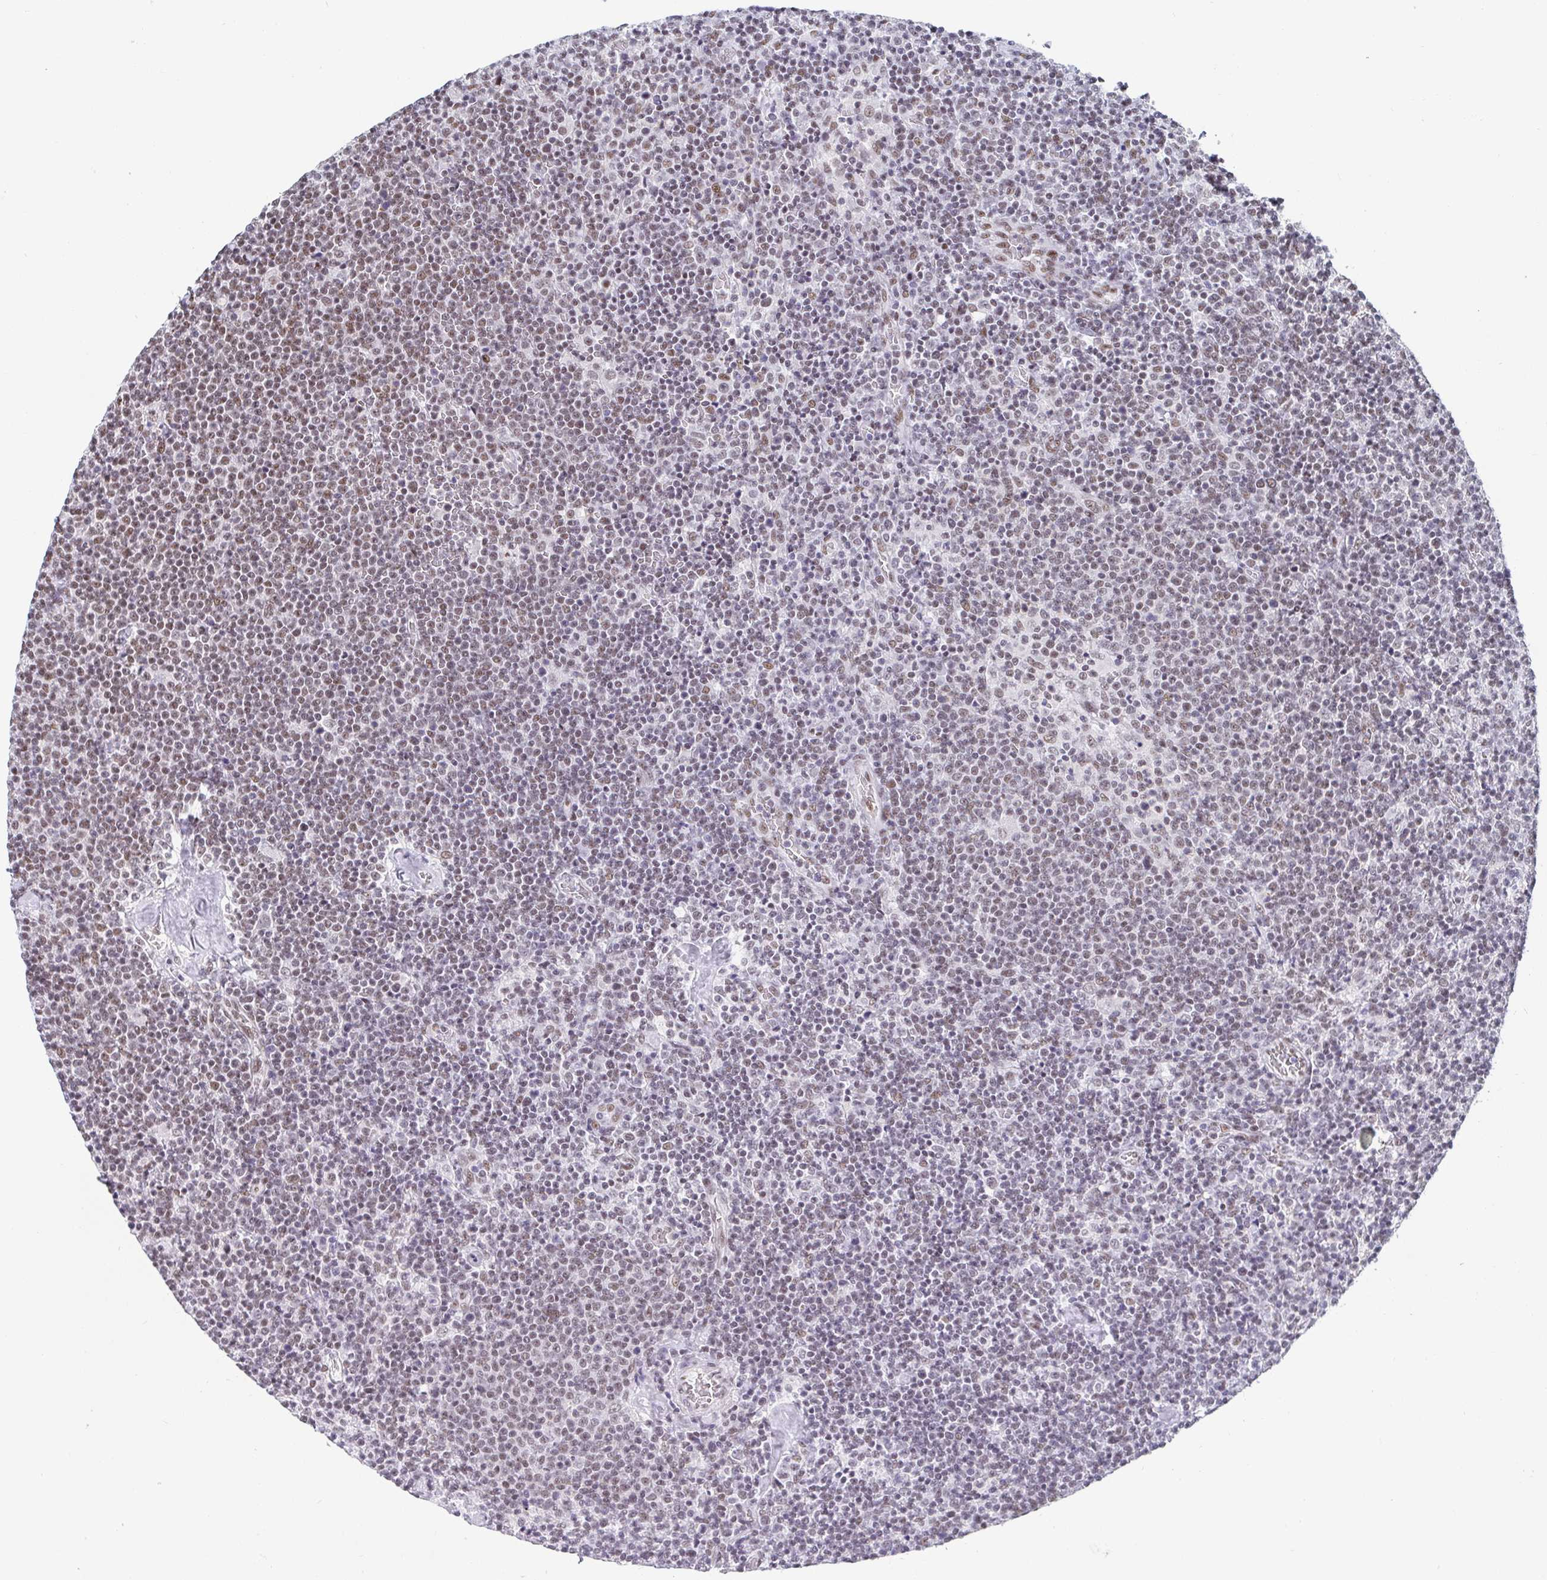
{"staining": {"intensity": "moderate", "quantity": "25%-75%", "location": "nuclear"}, "tissue": "lymphoma", "cell_type": "Tumor cells", "image_type": "cancer", "snomed": [{"axis": "morphology", "description": "Malignant lymphoma, non-Hodgkin's type, High grade"}, {"axis": "topography", "description": "Lymph node"}], "caption": "High-grade malignant lymphoma, non-Hodgkin's type stained for a protein shows moderate nuclear positivity in tumor cells.", "gene": "SLC7A10", "patient": {"sex": "male", "age": 61}}